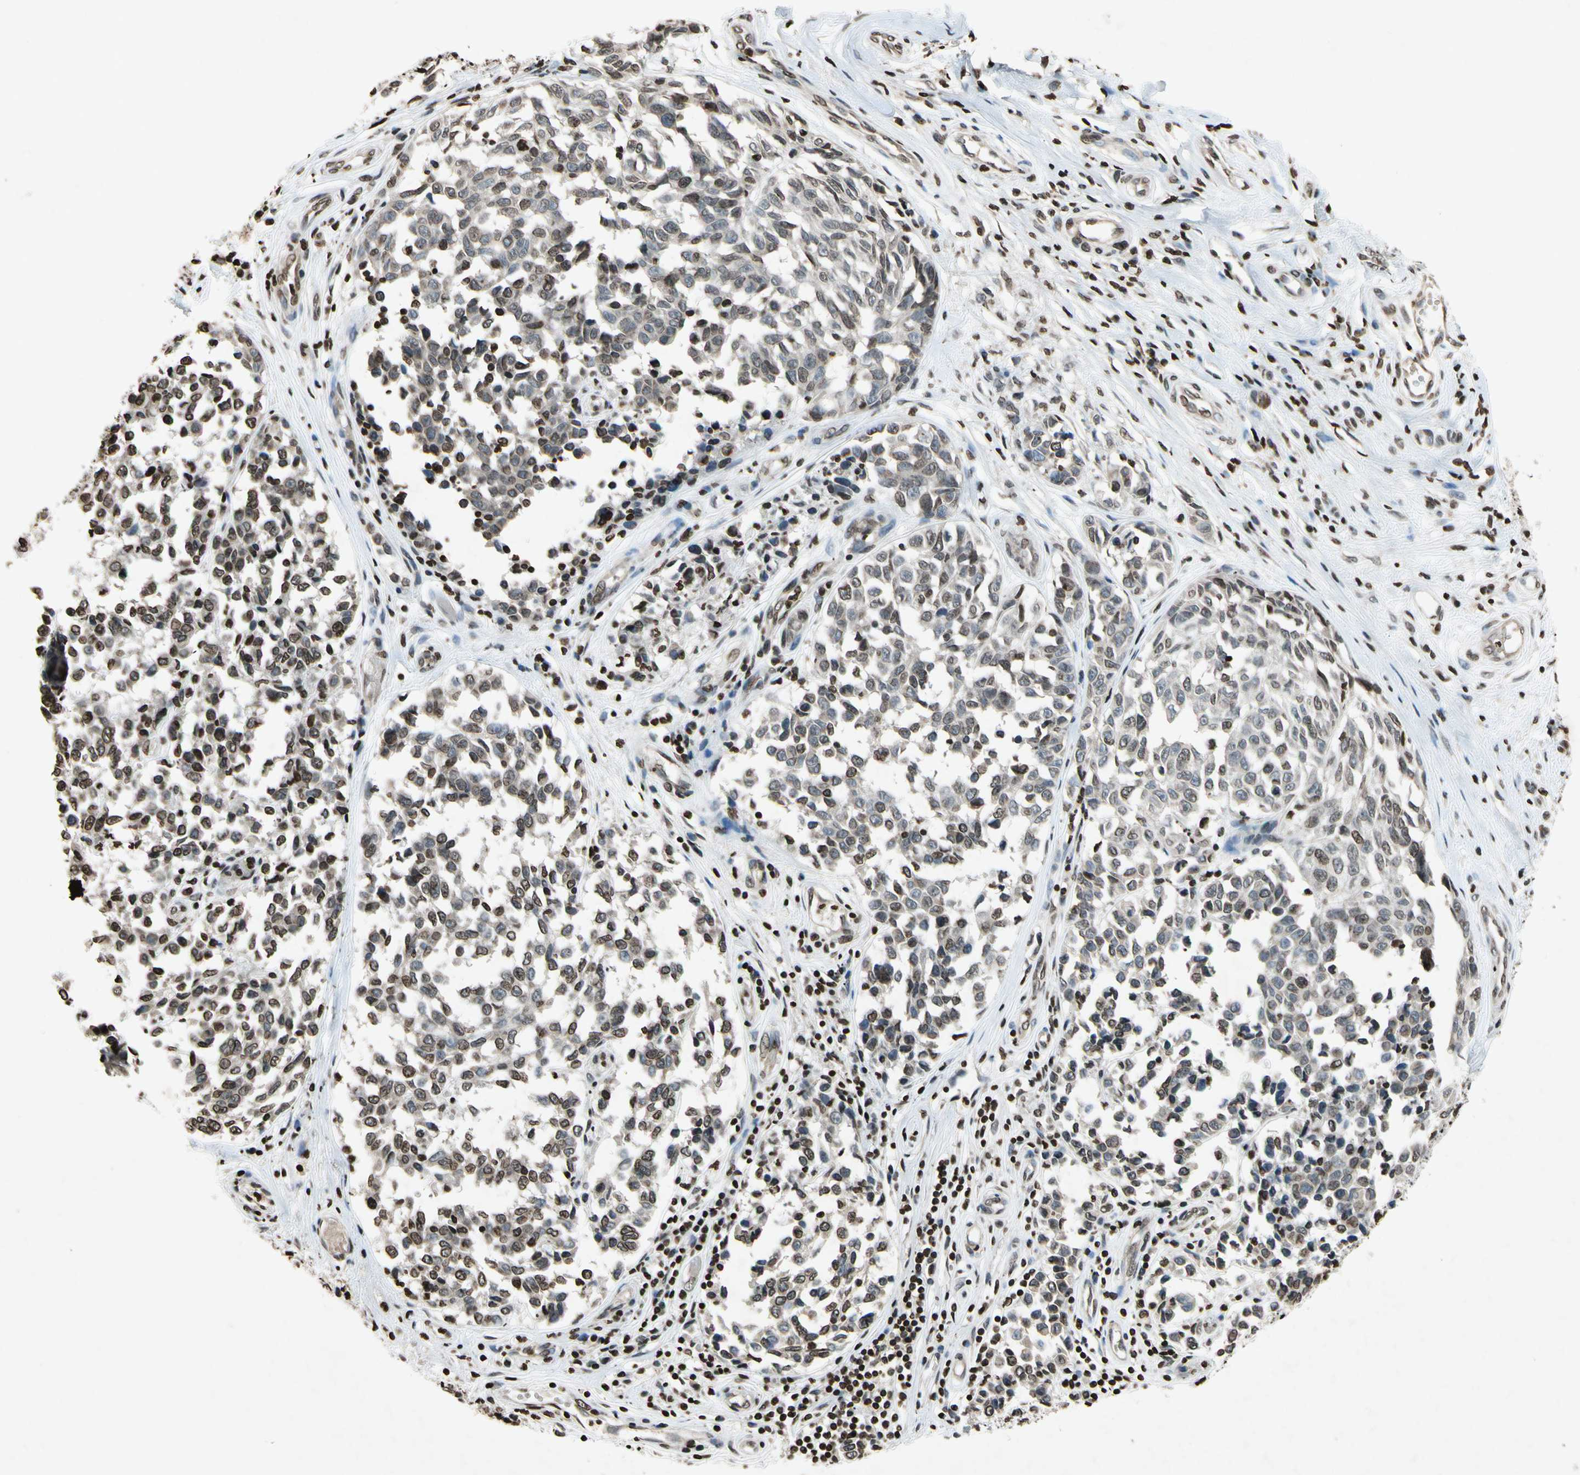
{"staining": {"intensity": "weak", "quantity": "25%-75%", "location": "nuclear"}, "tissue": "melanoma", "cell_type": "Tumor cells", "image_type": "cancer", "snomed": [{"axis": "morphology", "description": "Malignant melanoma, NOS"}, {"axis": "topography", "description": "Skin"}], "caption": "Immunohistochemistry (IHC) (DAB) staining of malignant melanoma exhibits weak nuclear protein expression in about 25%-75% of tumor cells.", "gene": "HOXB3", "patient": {"sex": "female", "age": 64}}